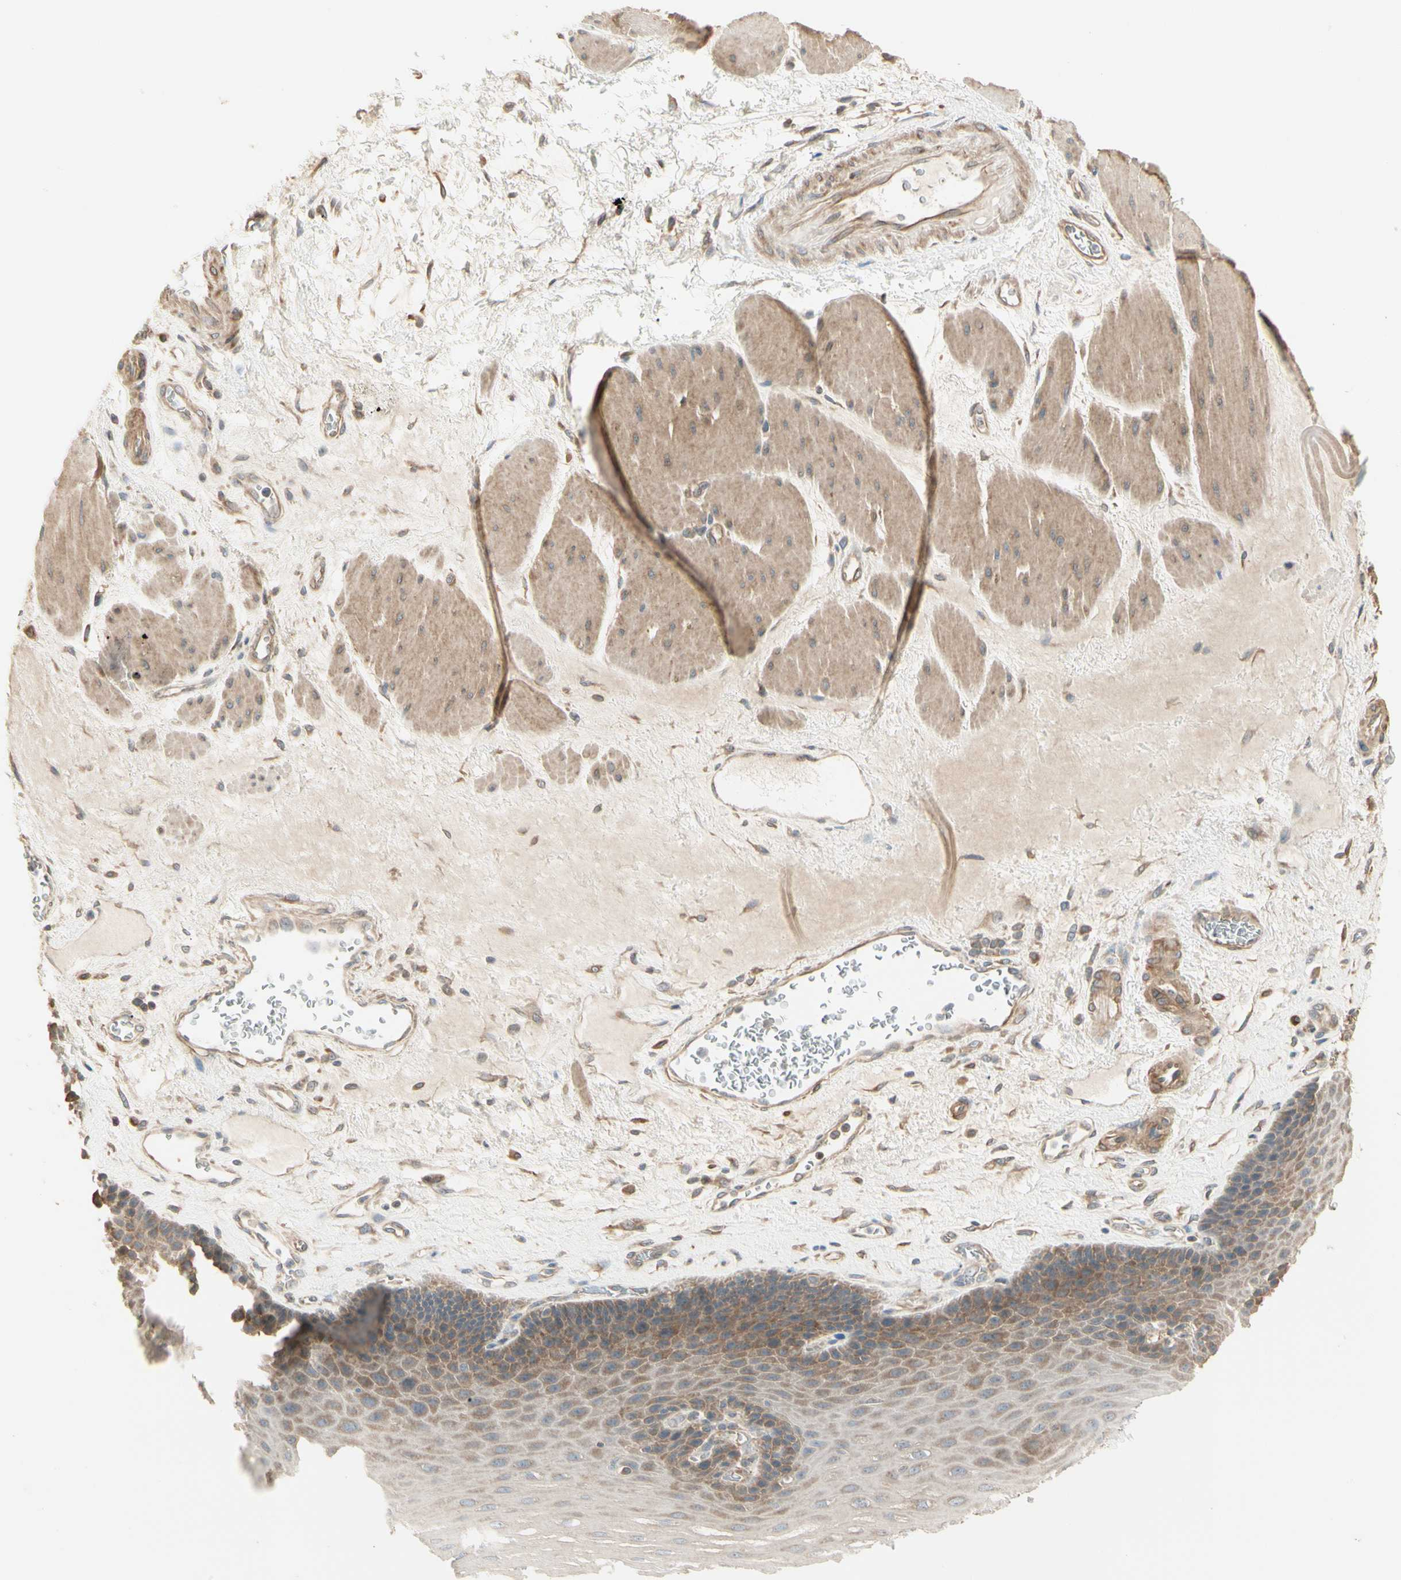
{"staining": {"intensity": "moderate", "quantity": "25%-75%", "location": "cytoplasmic/membranous"}, "tissue": "esophagus", "cell_type": "Squamous epithelial cells", "image_type": "normal", "snomed": [{"axis": "morphology", "description": "Normal tissue, NOS"}, {"axis": "topography", "description": "Esophagus"}], "caption": "IHC histopathology image of benign esophagus: human esophagus stained using immunohistochemistry (IHC) displays medium levels of moderate protein expression localized specifically in the cytoplasmic/membranous of squamous epithelial cells, appearing as a cytoplasmic/membranous brown color.", "gene": "IRAG1", "patient": {"sex": "female", "age": 72}}